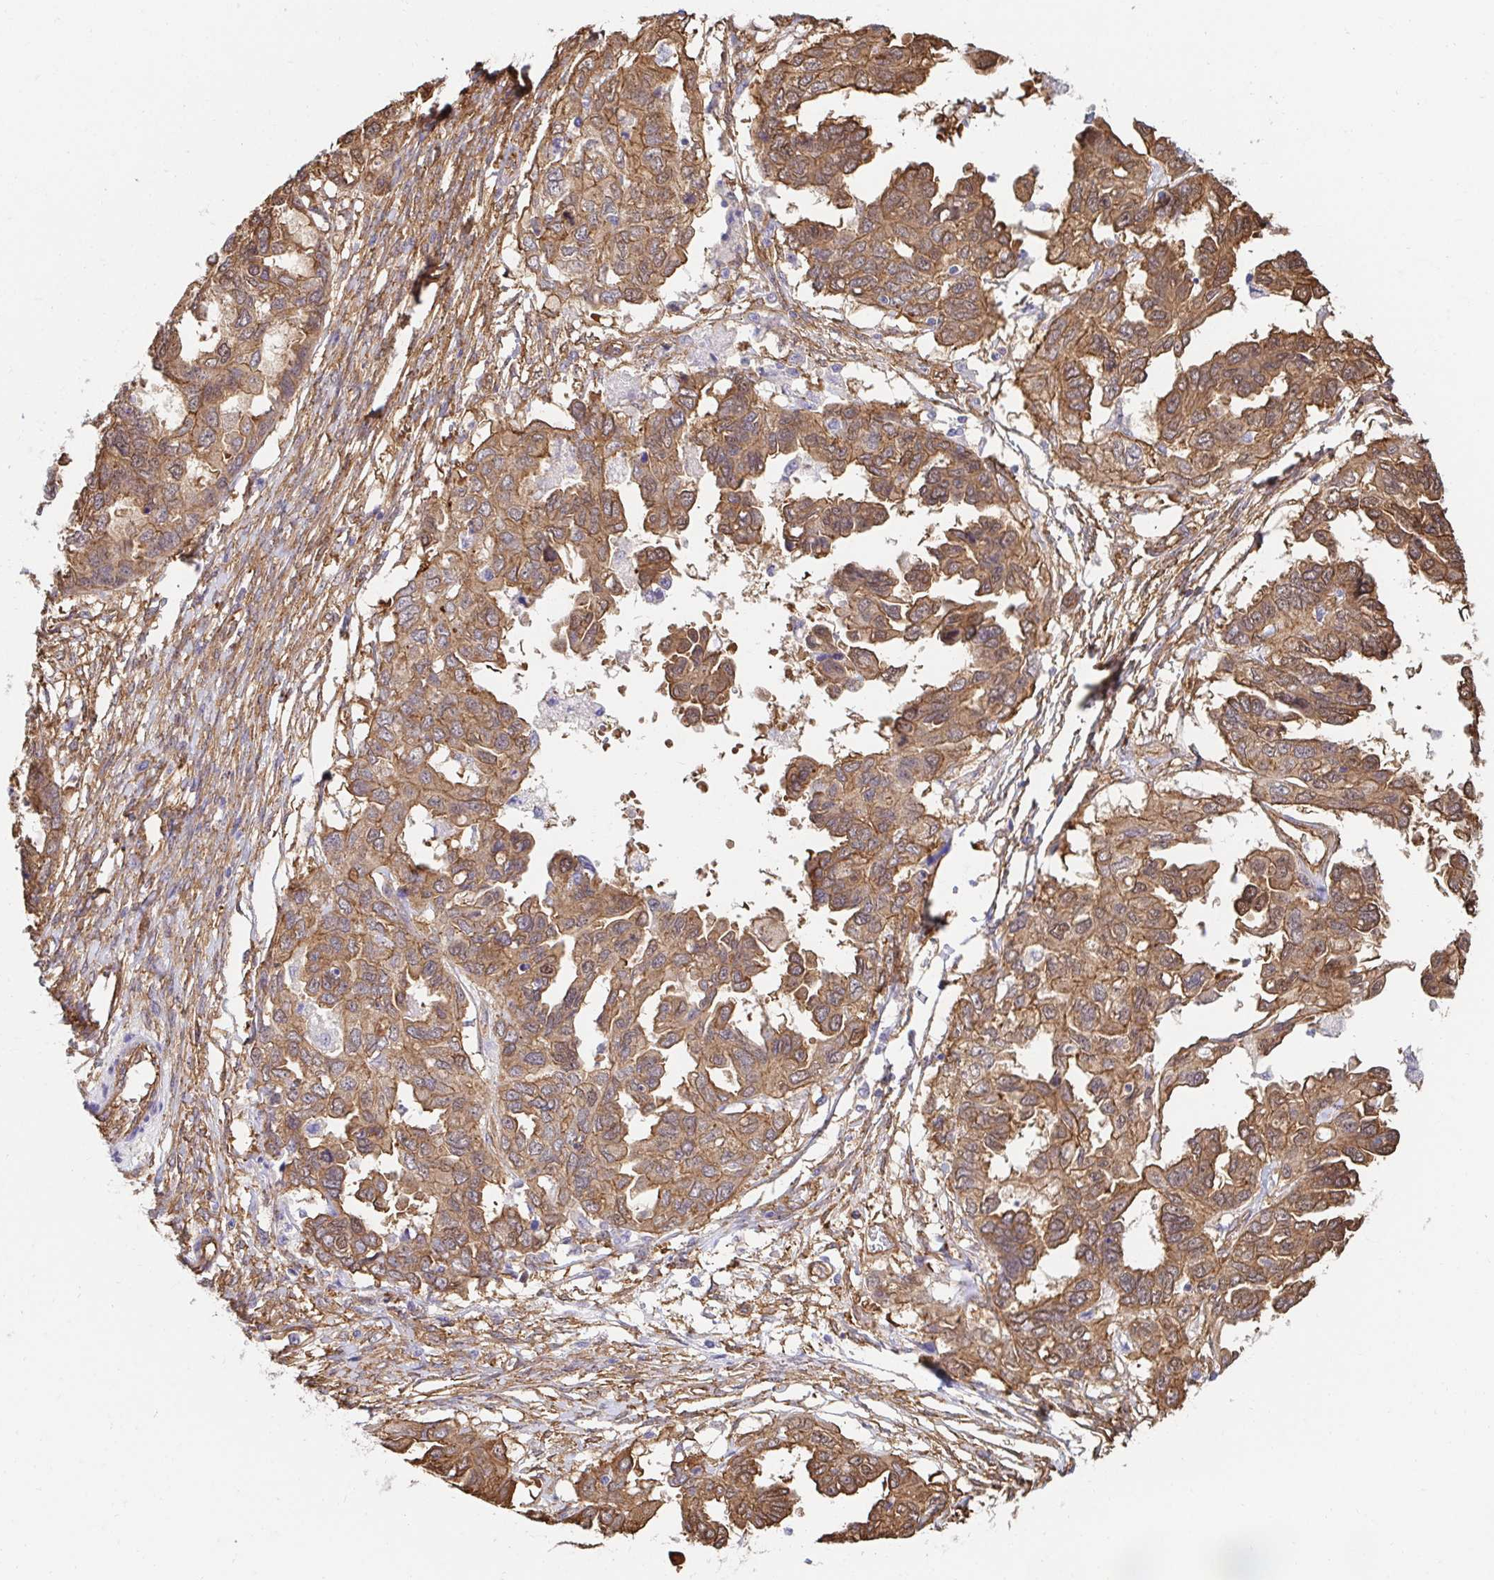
{"staining": {"intensity": "moderate", "quantity": ">75%", "location": "cytoplasmic/membranous,nuclear"}, "tissue": "ovarian cancer", "cell_type": "Tumor cells", "image_type": "cancer", "snomed": [{"axis": "morphology", "description": "Cystadenocarcinoma, serous, NOS"}, {"axis": "topography", "description": "Ovary"}], "caption": "Tumor cells show medium levels of moderate cytoplasmic/membranous and nuclear staining in about >75% of cells in human ovarian cancer.", "gene": "CTTN", "patient": {"sex": "female", "age": 53}}